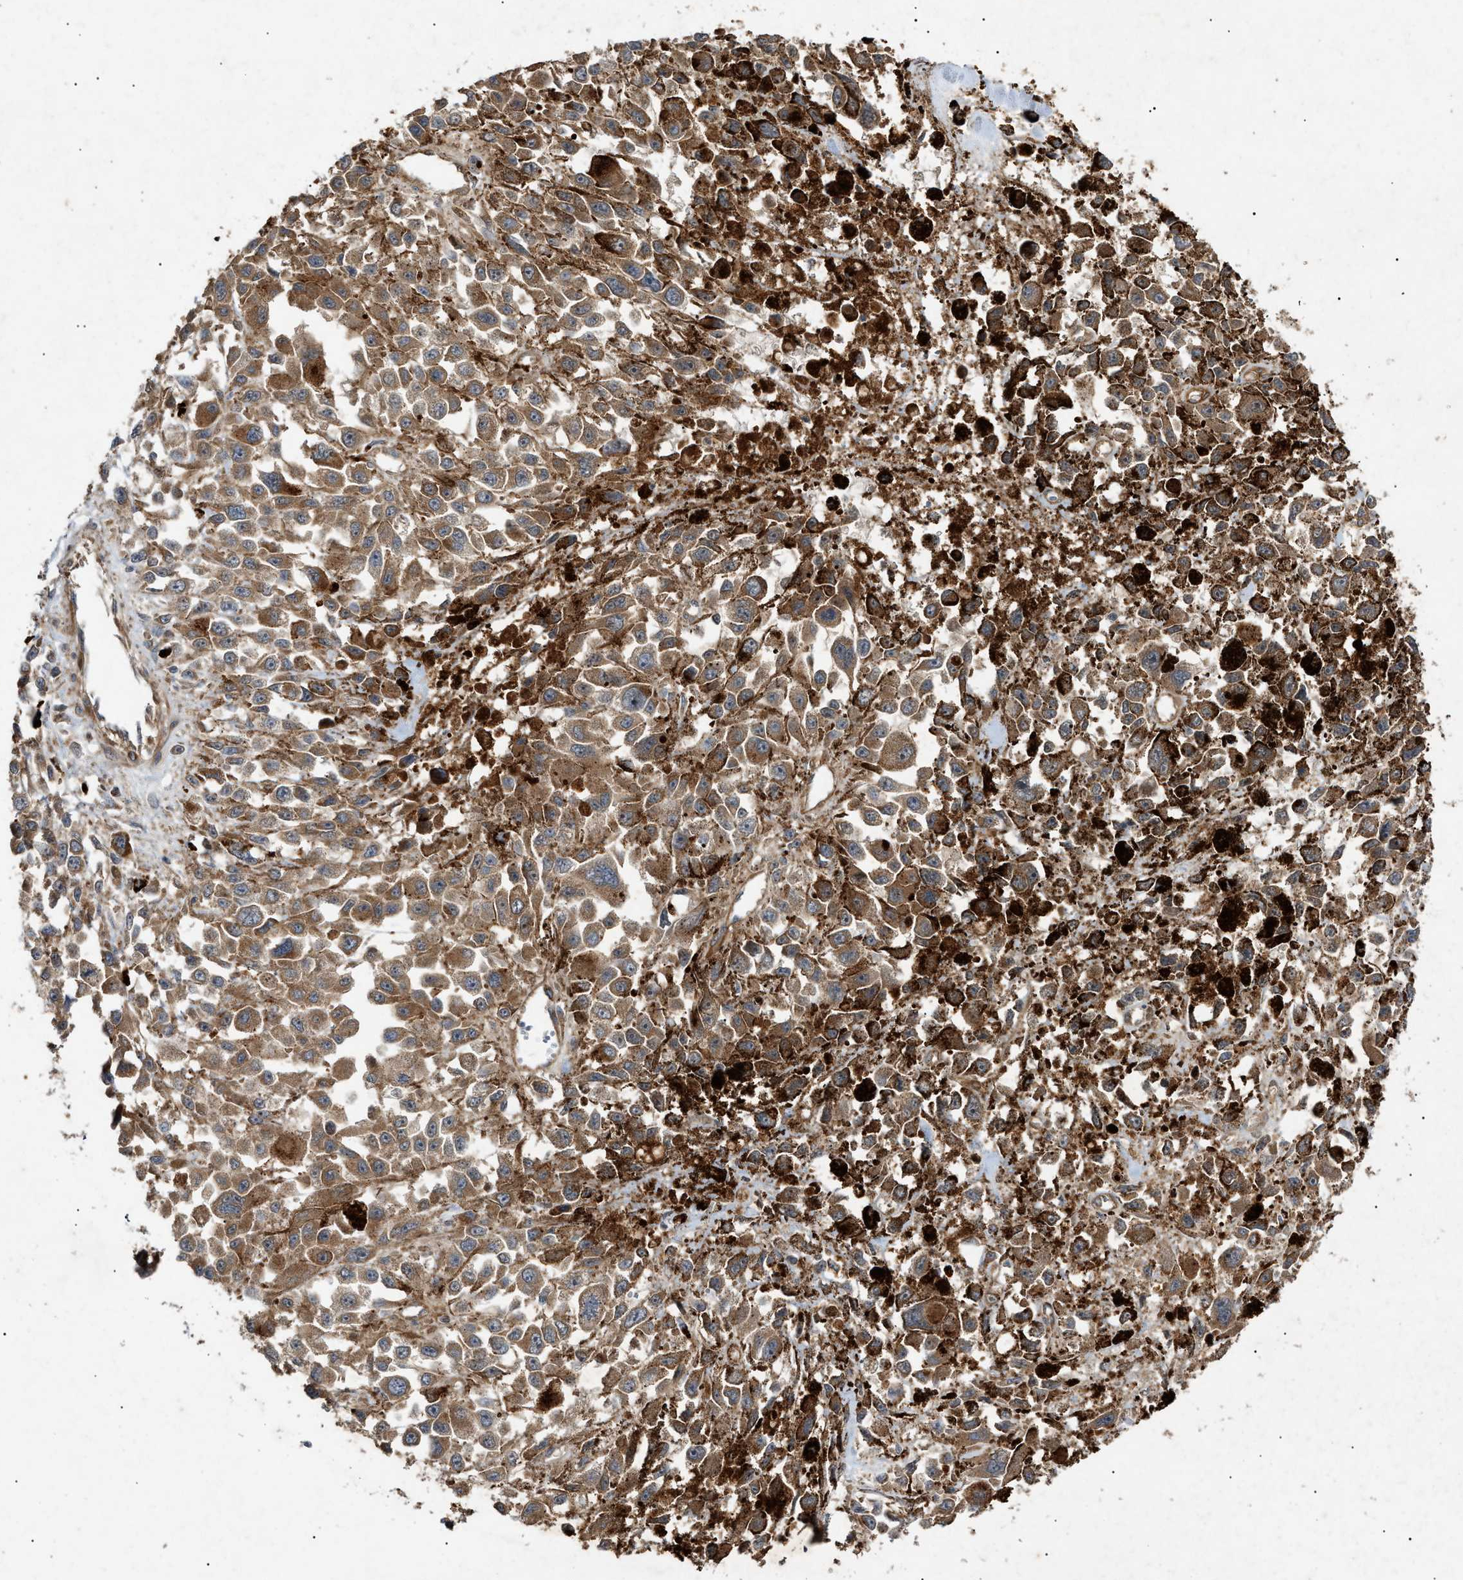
{"staining": {"intensity": "moderate", "quantity": ">75%", "location": "cytoplasmic/membranous"}, "tissue": "melanoma", "cell_type": "Tumor cells", "image_type": "cancer", "snomed": [{"axis": "morphology", "description": "Malignant melanoma, Metastatic site"}, {"axis": "topography", "description": "Lymph node"}], "caption": "Malignant melanoma (metastatic site) stained with IHC demonstrates moderate cytoplasmic/membranous staining in about >75% of tumor cells.", "gene": "MTCH1", "patient": {"sex": "male", "age": 59}}